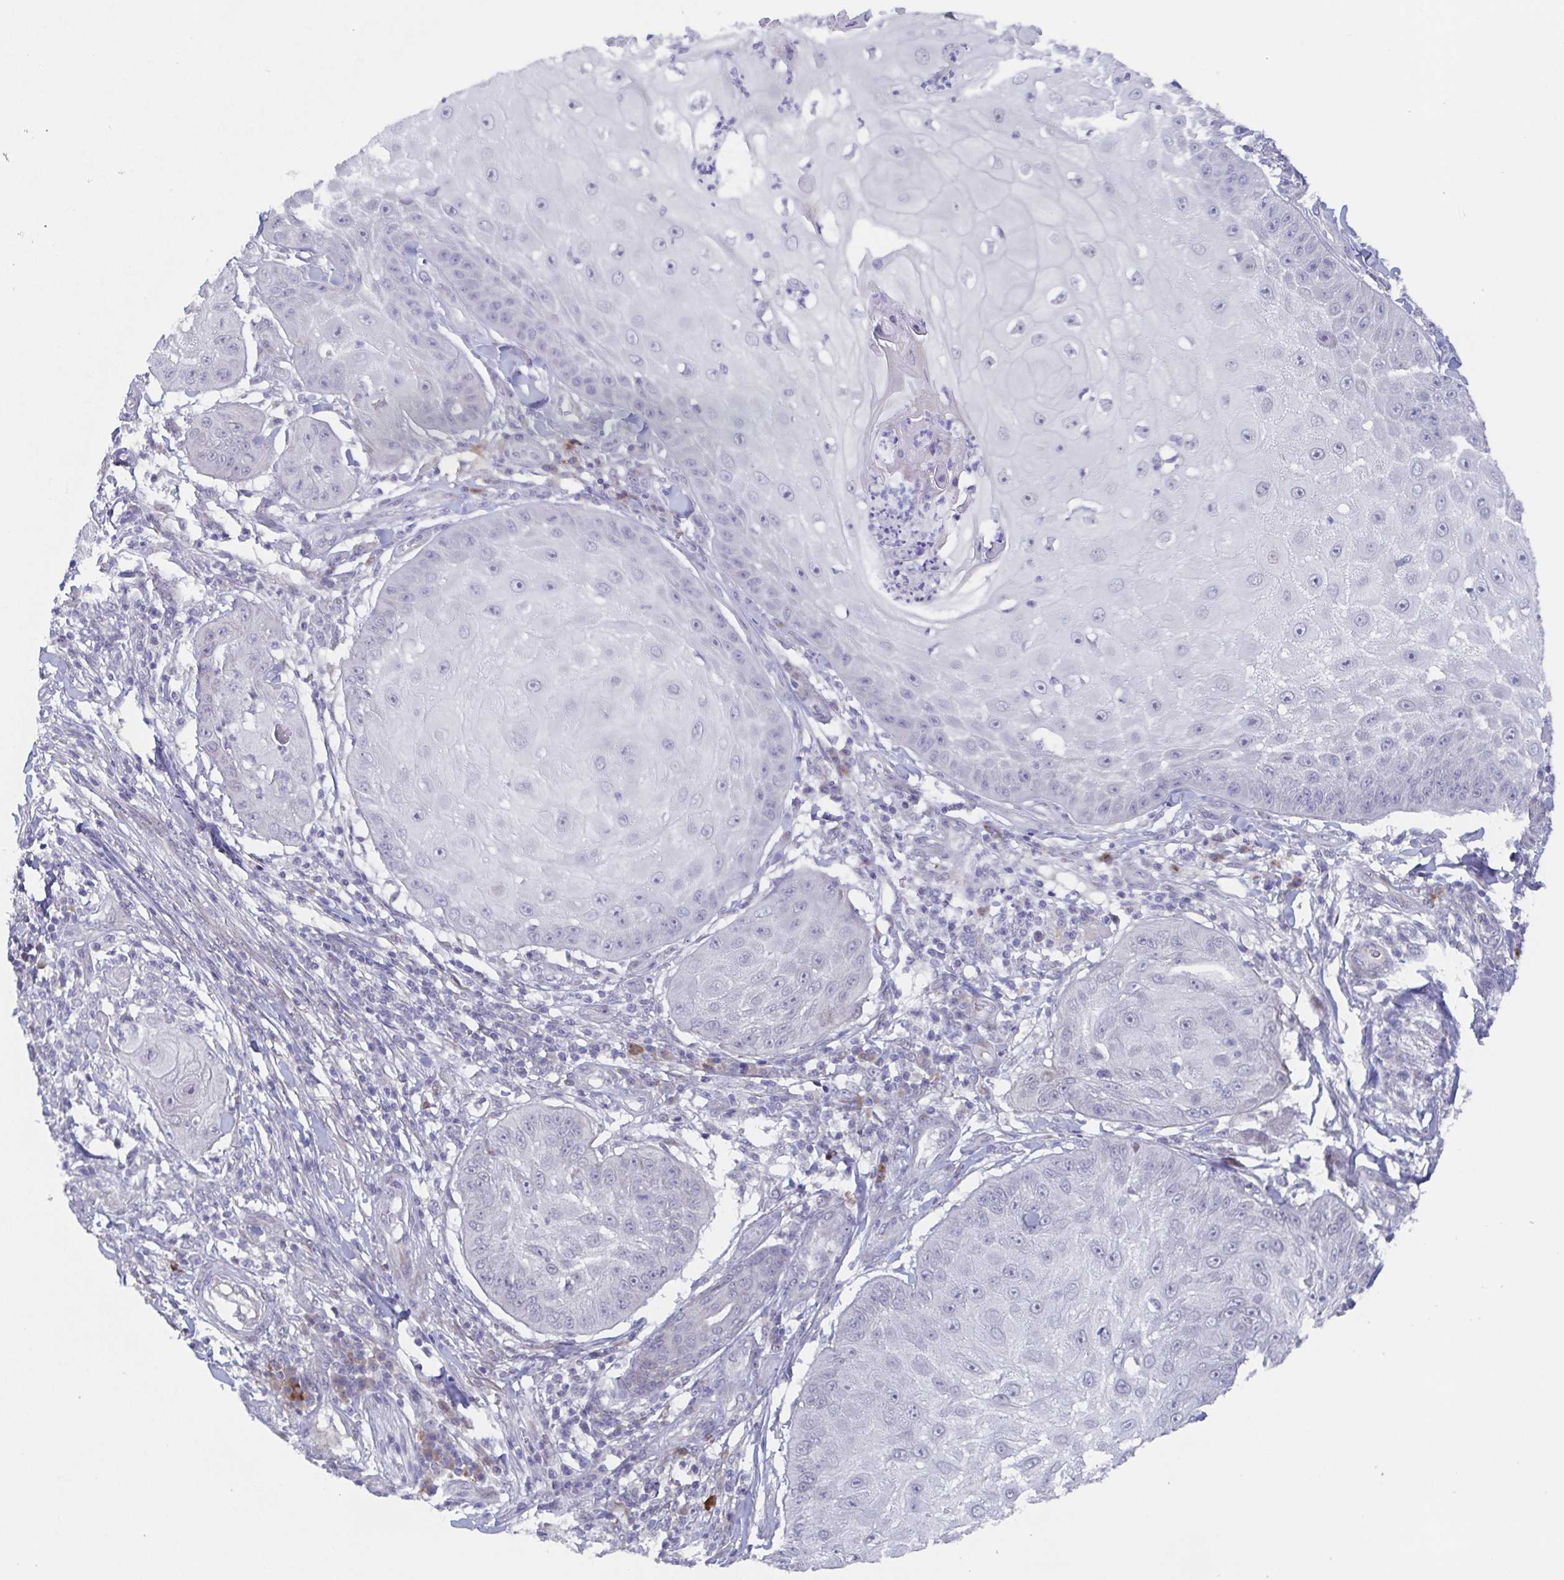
{"staining": {"intensity": "negative", "quantity": "none", "location": "none"}, "tissue": "skin cancer", "cell_type": "Tumor cells", "image_type": "cancer", "snomed": [{"axis": "morphology", "description": "Squamous cell carcinoma, NOS"}, {"axis": "topography", "description": "Skin"}], "caption": "The IHC photomicrograph has no significant positivity in tumor cells of skin cancer (squamous cell carcinoma) tissue.", "gene": "POU2F3", "patient": {"sex": "male", "age": 70}}